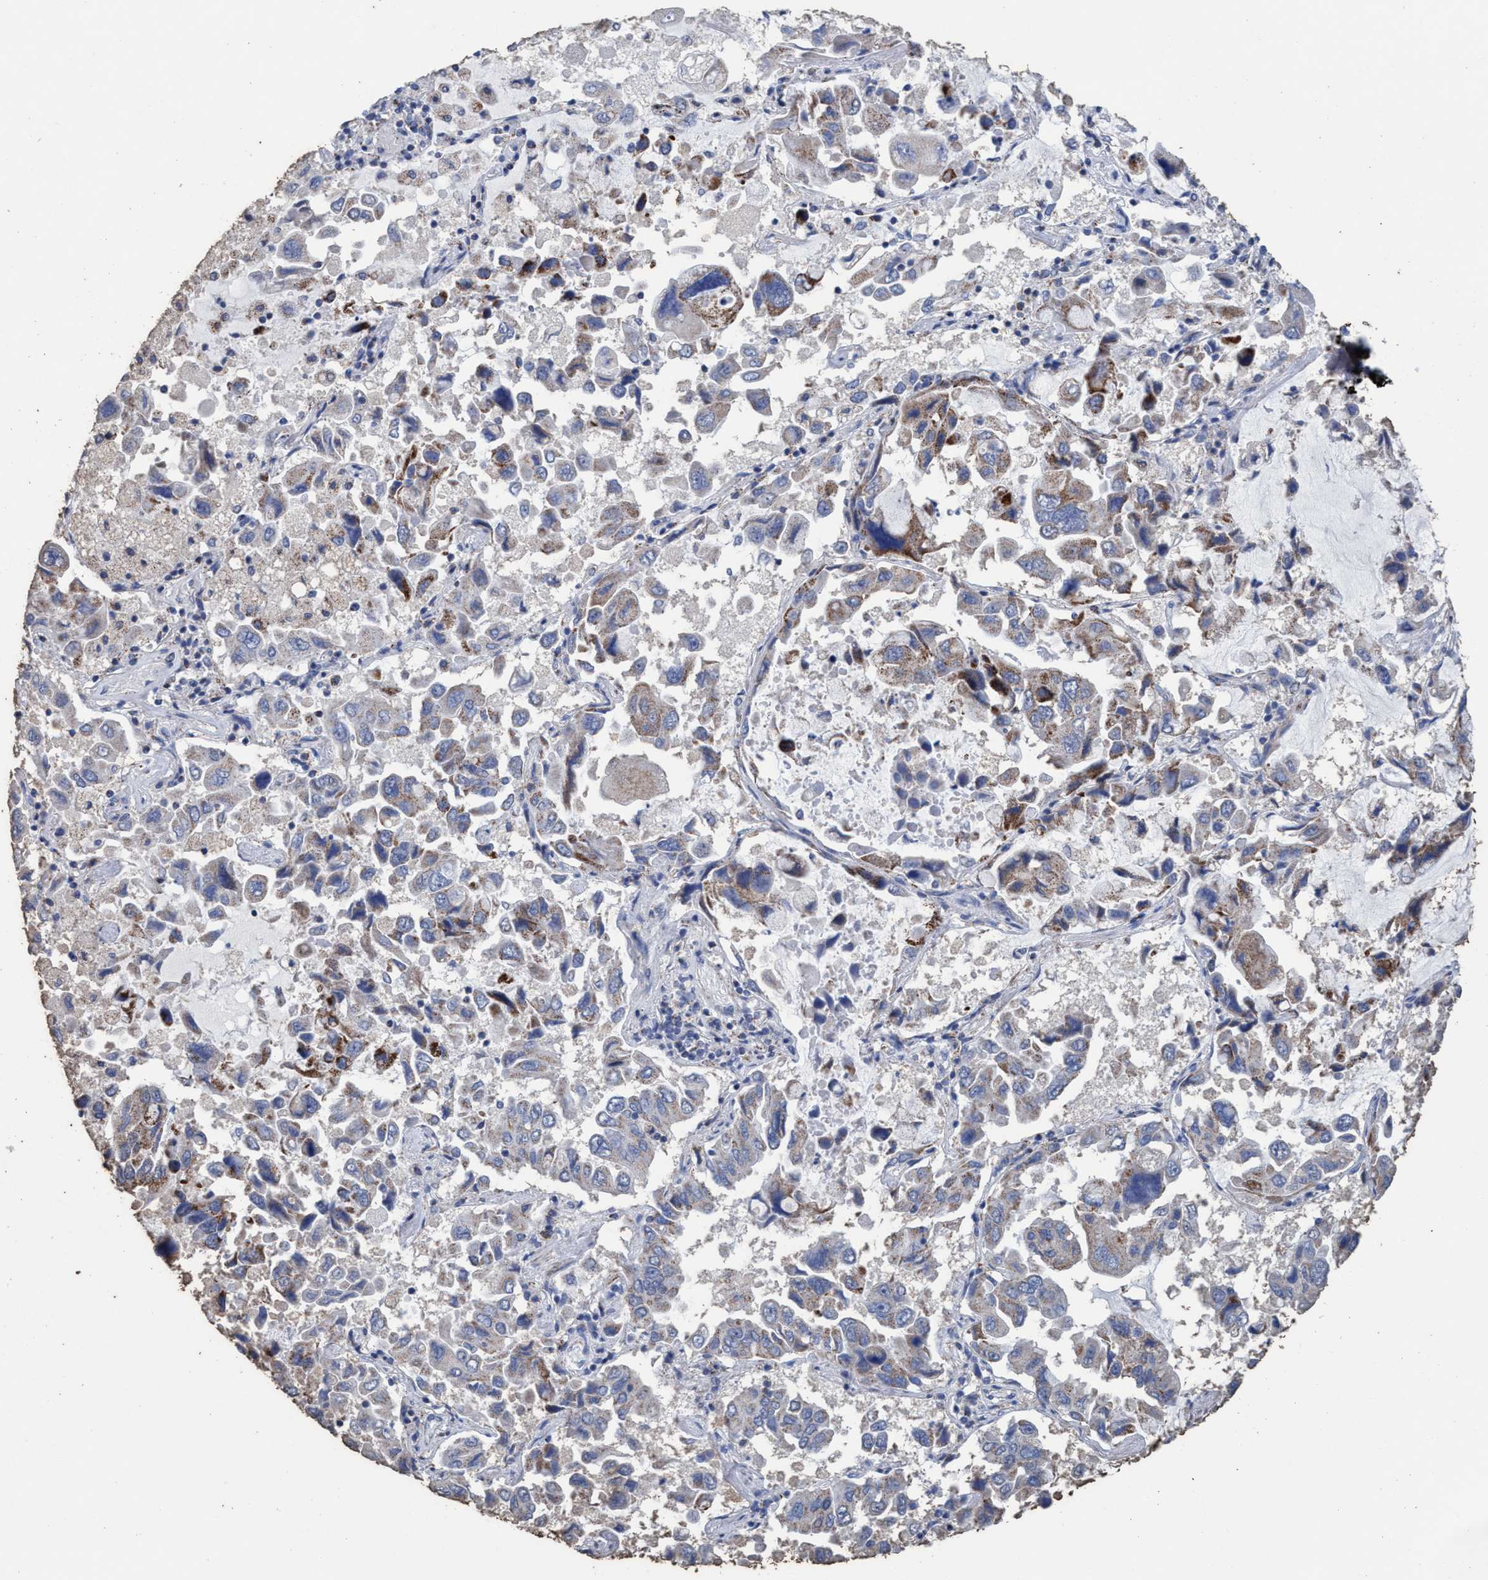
{"staining": {"intensity": "moderate", "quantity": "<25%", "location": "cytoplasmic/membranous"}, "tissue": "lung cancer", "cell_type": "Tumor cells", "image_type": "cancer", "snomed": [{"axis": "morphology", "description": "Adenocarcinoma, NOS"}, {"axis": "topography", "description": "Lung"}], "caption": "Lung adenocarcinoma stained for a protein shows moderate cytoplasmic/membranous positivity in tumor cells.", "gene": "RSAD1", "patient": {"sex": "male", "age": 64}}